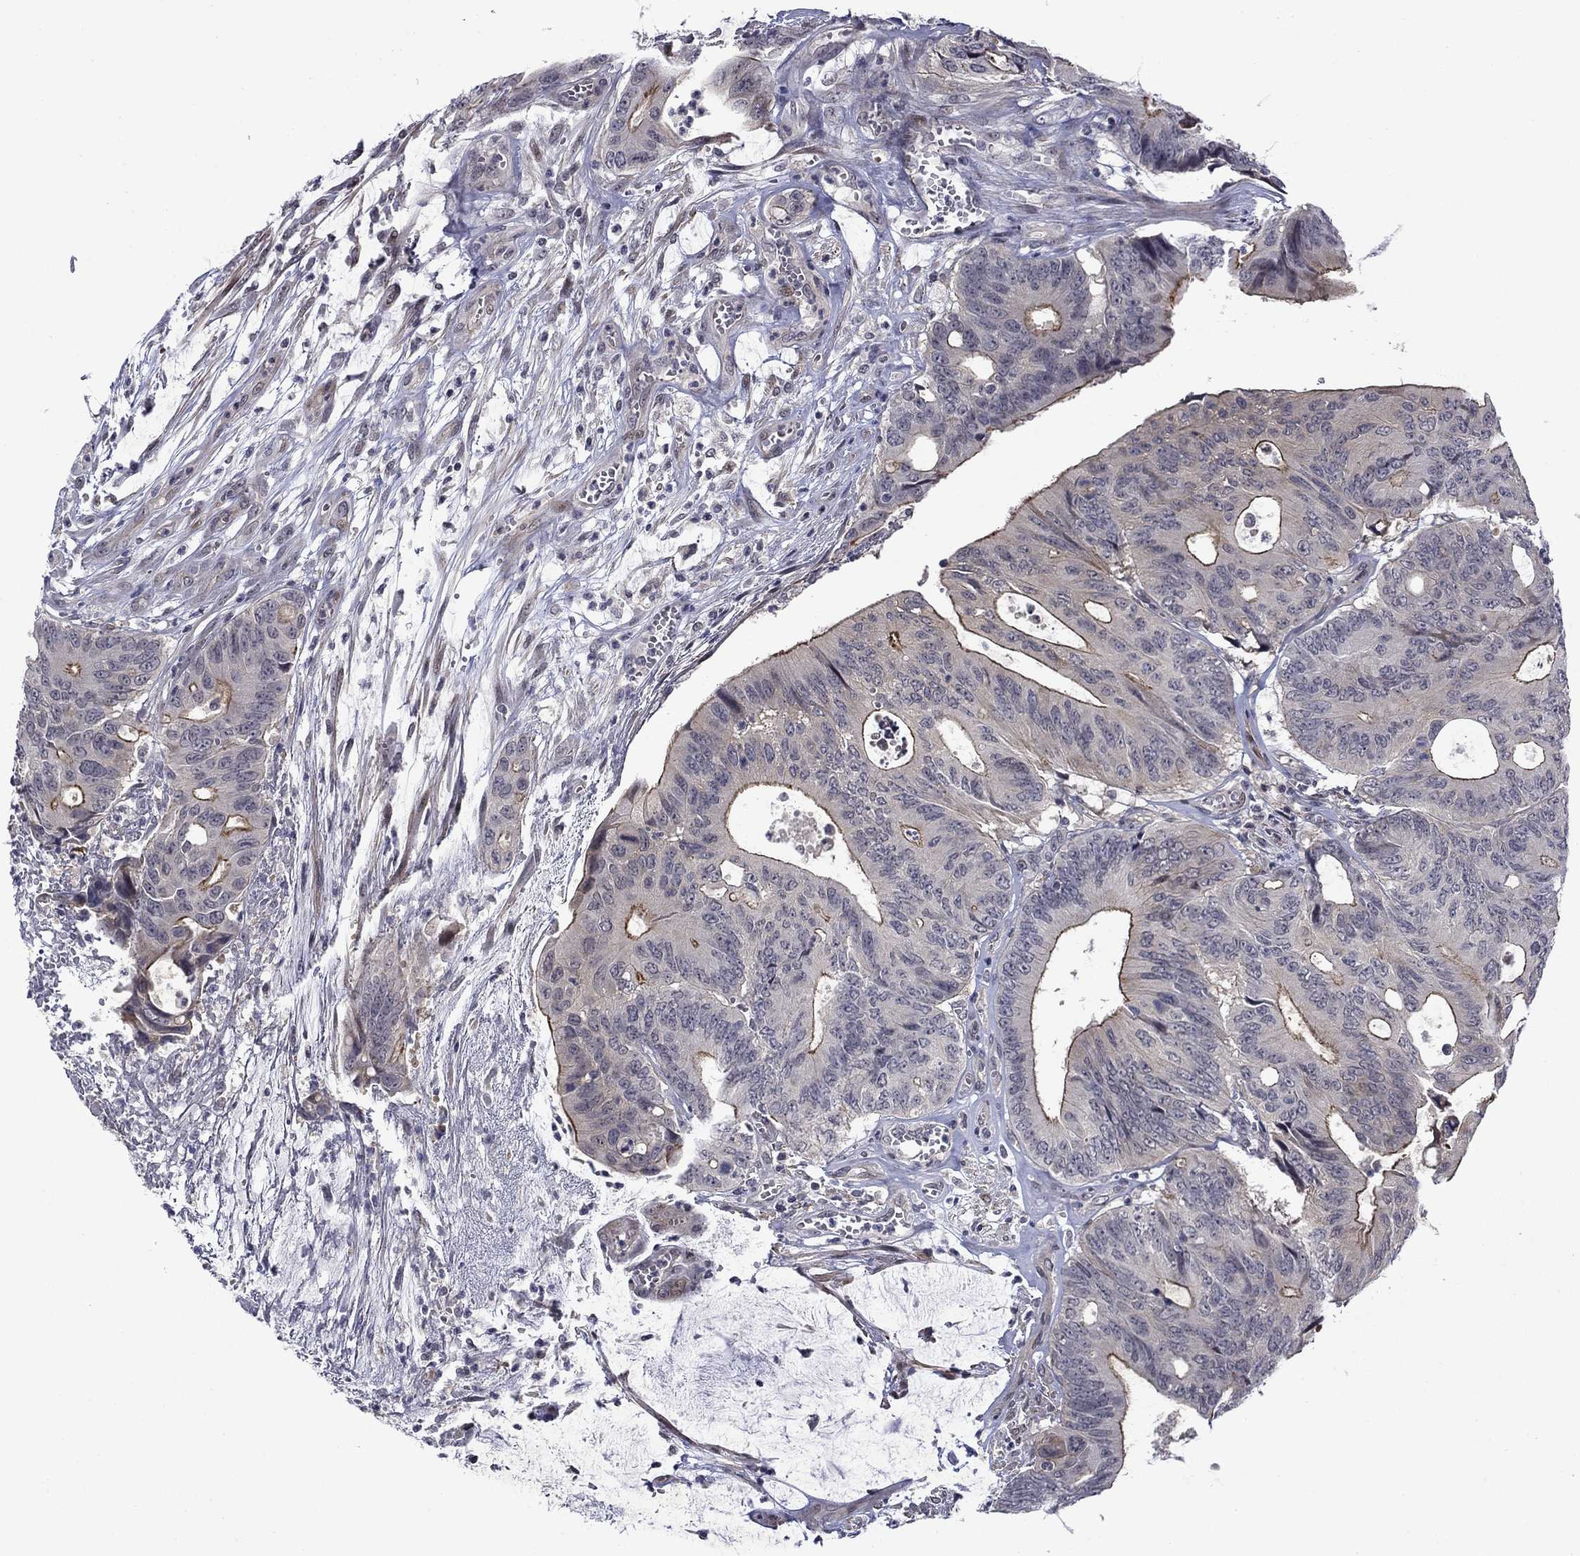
{"staining": {"intensity": "moderate", "quantity": "<25%", "location": "cytoplasmic/membranous"}, "tissue": "colorectal cancer", "cell_type": "Tumor cells", "image_type": "cancer", "snomed": [{"axis": "morphology", "description": "Normal tissue, NOS"}, {"axis": "morphology", "description": "Adenocarcinoma, NOS"}, {"axis": "topography", "description": "Colon"}], "caption": "A brown stain highlights moderate cytoplasmic/membranous positivity of a protein in human colorectal cancer tumor cells.", "gene": "B3GAT1", "patient": {"sex": "male", "age": 65}}